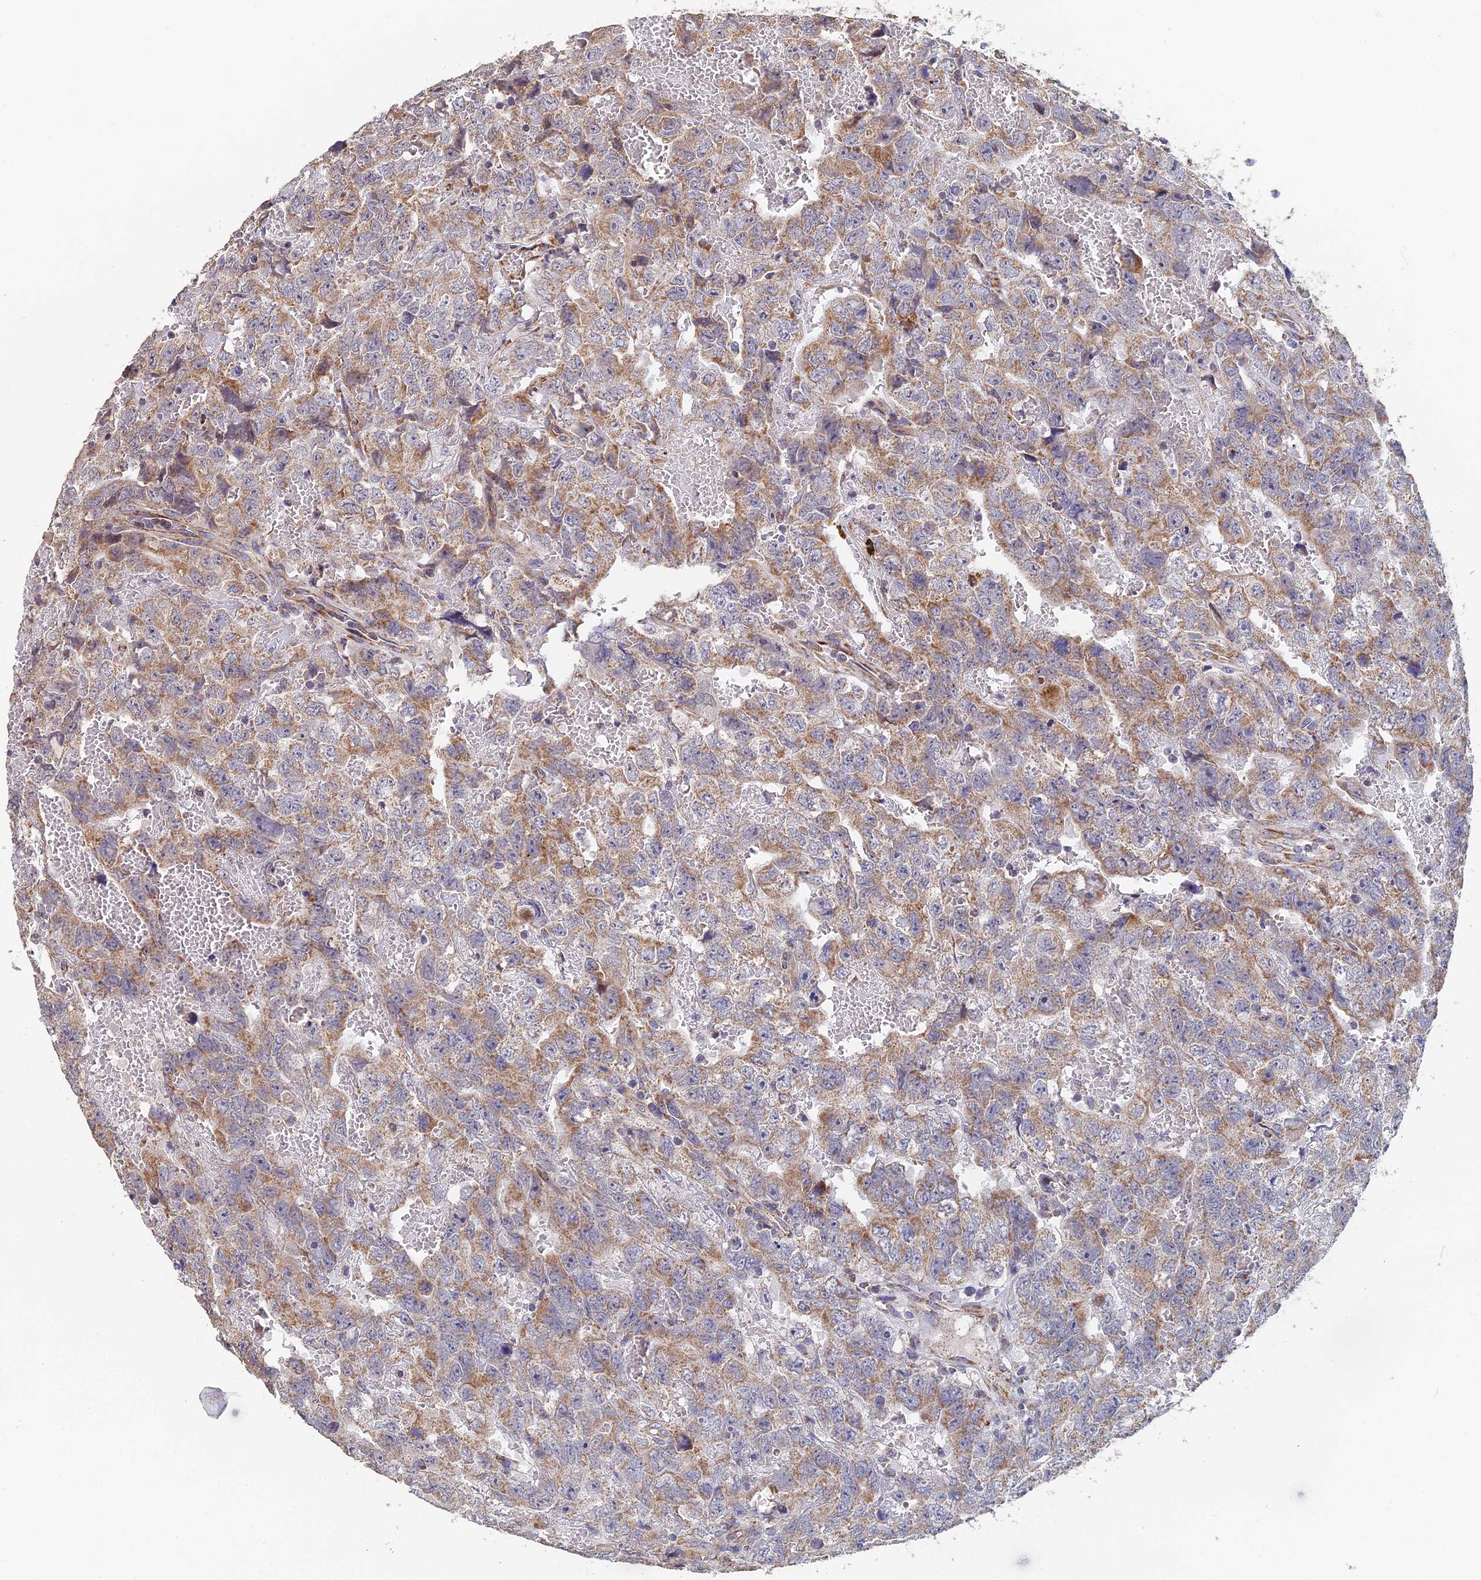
{"staining": {"intensity": "moderate", "quantity": "25%-75%", "location": "cytoplasmic/membranous"}, "tissue": "testis cancer", "cell_type": "Tumor cells", "image_type": "cancer", "snomed": [{"axis": "morphology", "description": "Carcinoma, Embryonal, NOS"}, {"axis": "topography", "description": "Testis"}], "caption": "Embryonal carcinoma (testis) stained for a protein (brown) reveals moderate cytoplasmic/membranous positive positivity in approximately 25%-75% of tumor cells.", "gene": "ECSIT", "patient": {"sex": "male", "age": 45}}